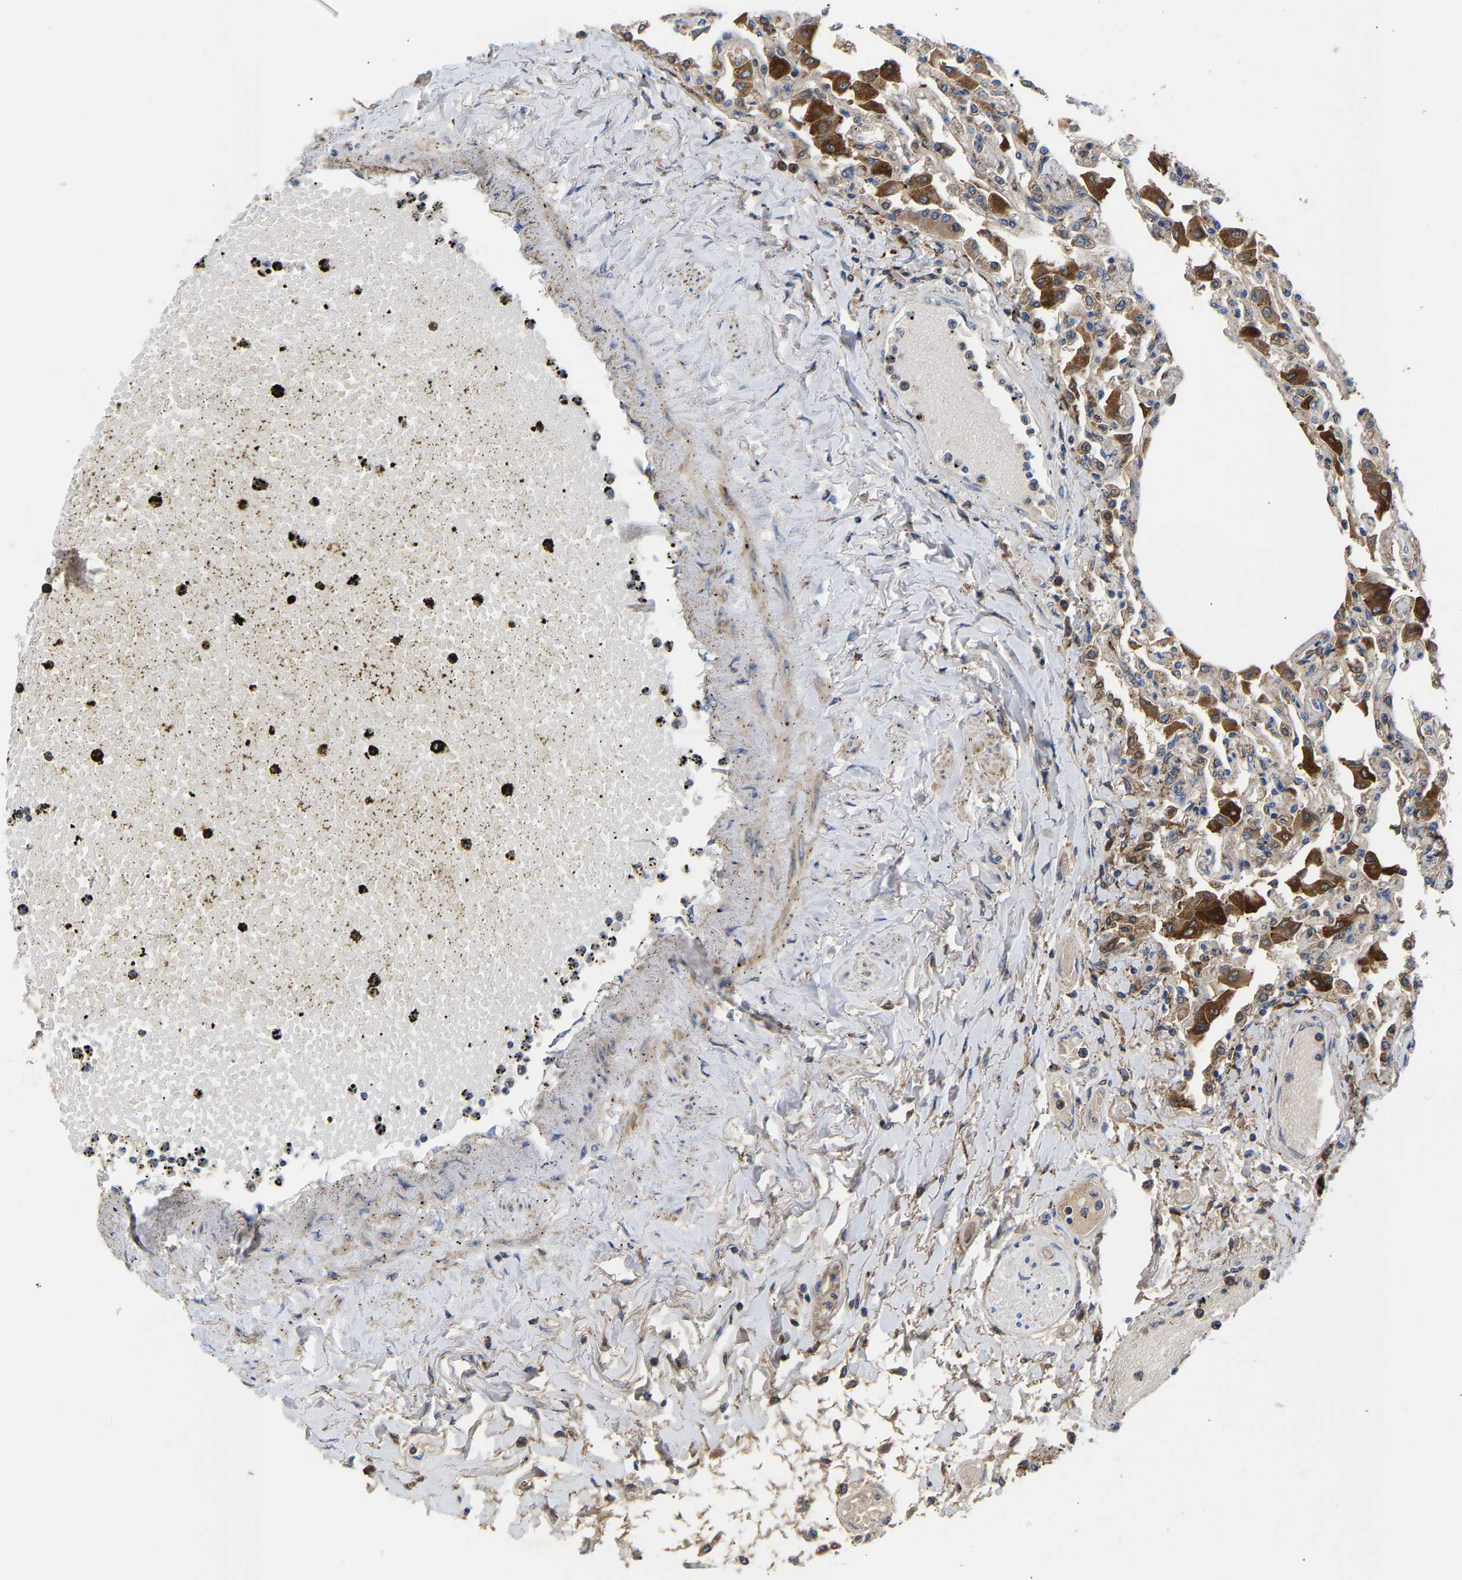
{"staining": {"intensity": "moderate", "quantity": "<25%", "location": "cytoplasmic/membranous"}, "tissue": "lung", "cell_type": "Alveolar cells", "image_type": "normal", "snomed": [{"axis": "morphology", "description": "Normal tissue, NOS"}, {"axis": "topography", "description": "Bronchus"}, {"axis": "topography", "description": "Lung"}], "caption": "Protein expression analysis of normal human lung reveals moderate cytoplasmic/membranous staining in about <25% of alveolar cells.", "gene": "CCDC171", "patient": {"sex": "female", "age": 49}}